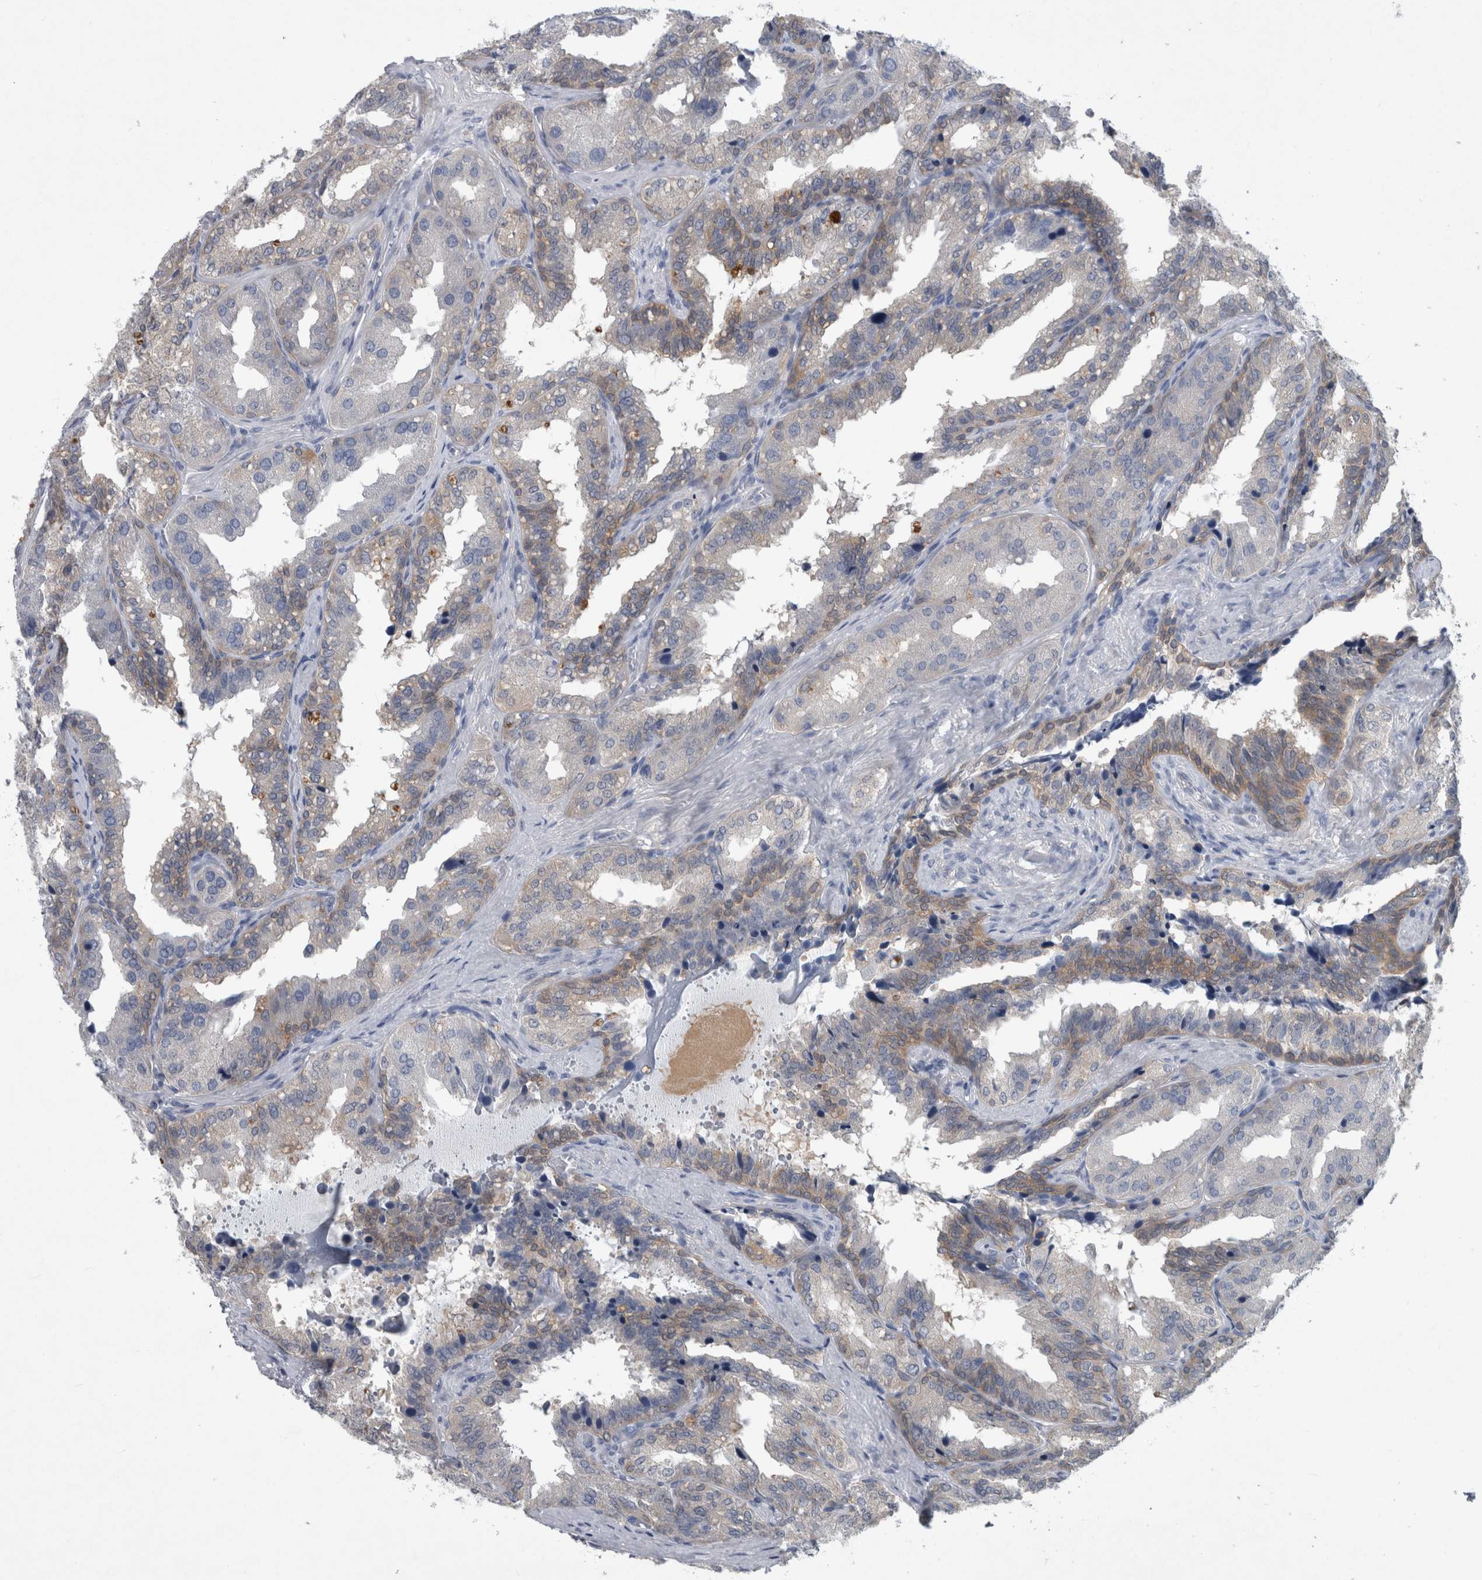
{"staining": {"intensity": "weak", "quantity": "25%-75%", "location": "cytoplasmic/membranous"}, "tissue": "seminal vesicle", "cell_type": "Glandular cells", "image_type": "normal", "snomed": [{"axis": "morphology", "description": "Normal tissue, NOS"}, {"axis": "topography", "description": "Prostate"}, {"axis": "topography", "description": "Seminal veicle"}], "caption": "Immunohistochemical staining of normal human seminal vesicle exhibits low levels of weak cytoplasmic/membranous staining in approximately 25%-75% of glandular cells. Ihc stains the protein of interest in brown and the nuclei are stained blue.", "gene": "FAM83H", "patient": {"sex": "male", "age": 51}}